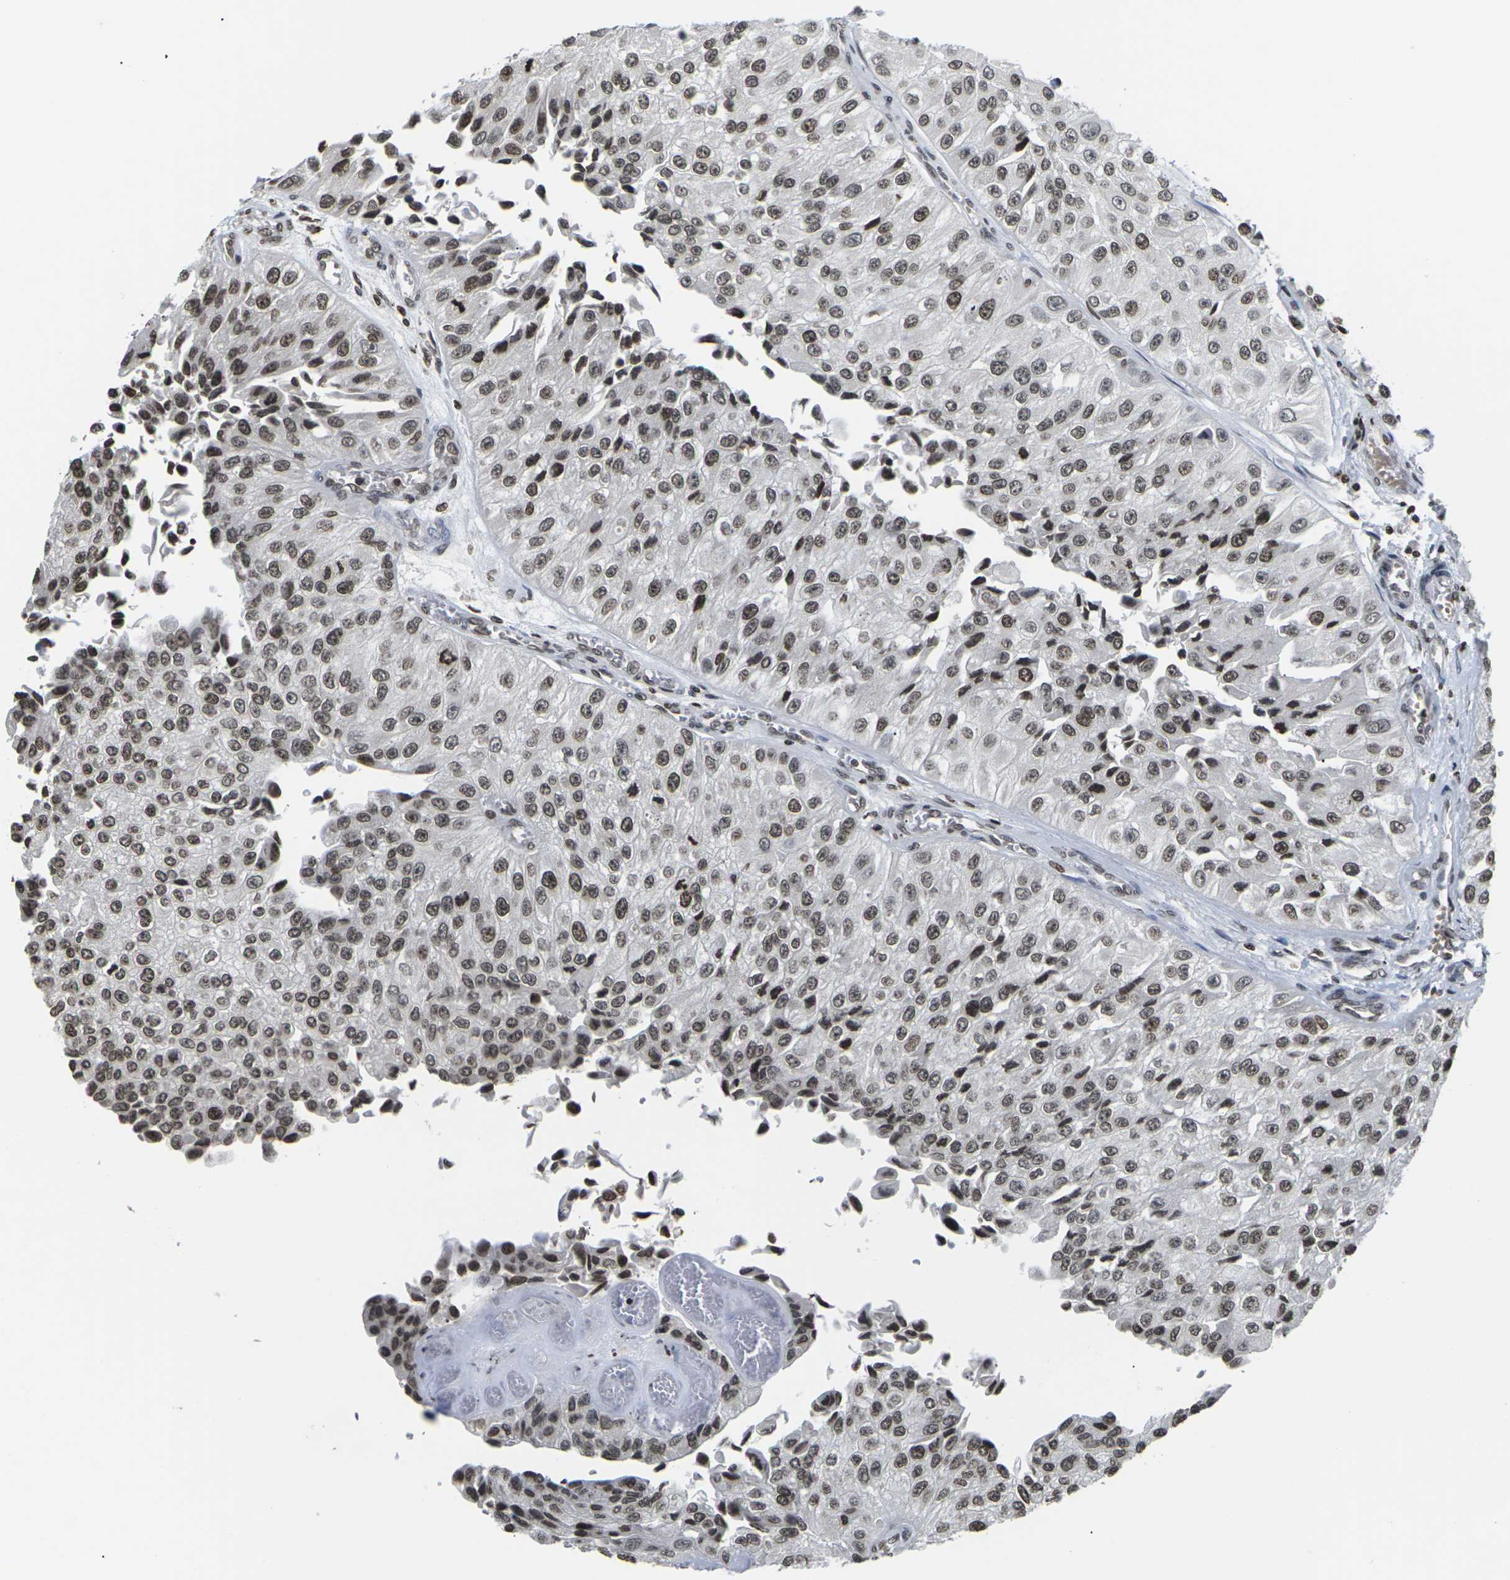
{"staining": {"intensity": "moderate", "quantity": ">75%", "location": "nuclear"}, "tissue": "urothelial cancer", "cell_type": "Tumor cells", "image_type": "cancer", "snomed": [{"axis": "morphology", "description": "Urothelial carcinoma, High grade"}, {"axis": "topography", "description": "Kidney"}, {"axis": "topography", "description": "Urinary bladder"}], "caption": "An image of urothelial cancer stained for a protein exhibits moderate nuclear brown staining in tumor cells.", "gene": "ETV5", "patient": {"sex": "male", "age": 77}}